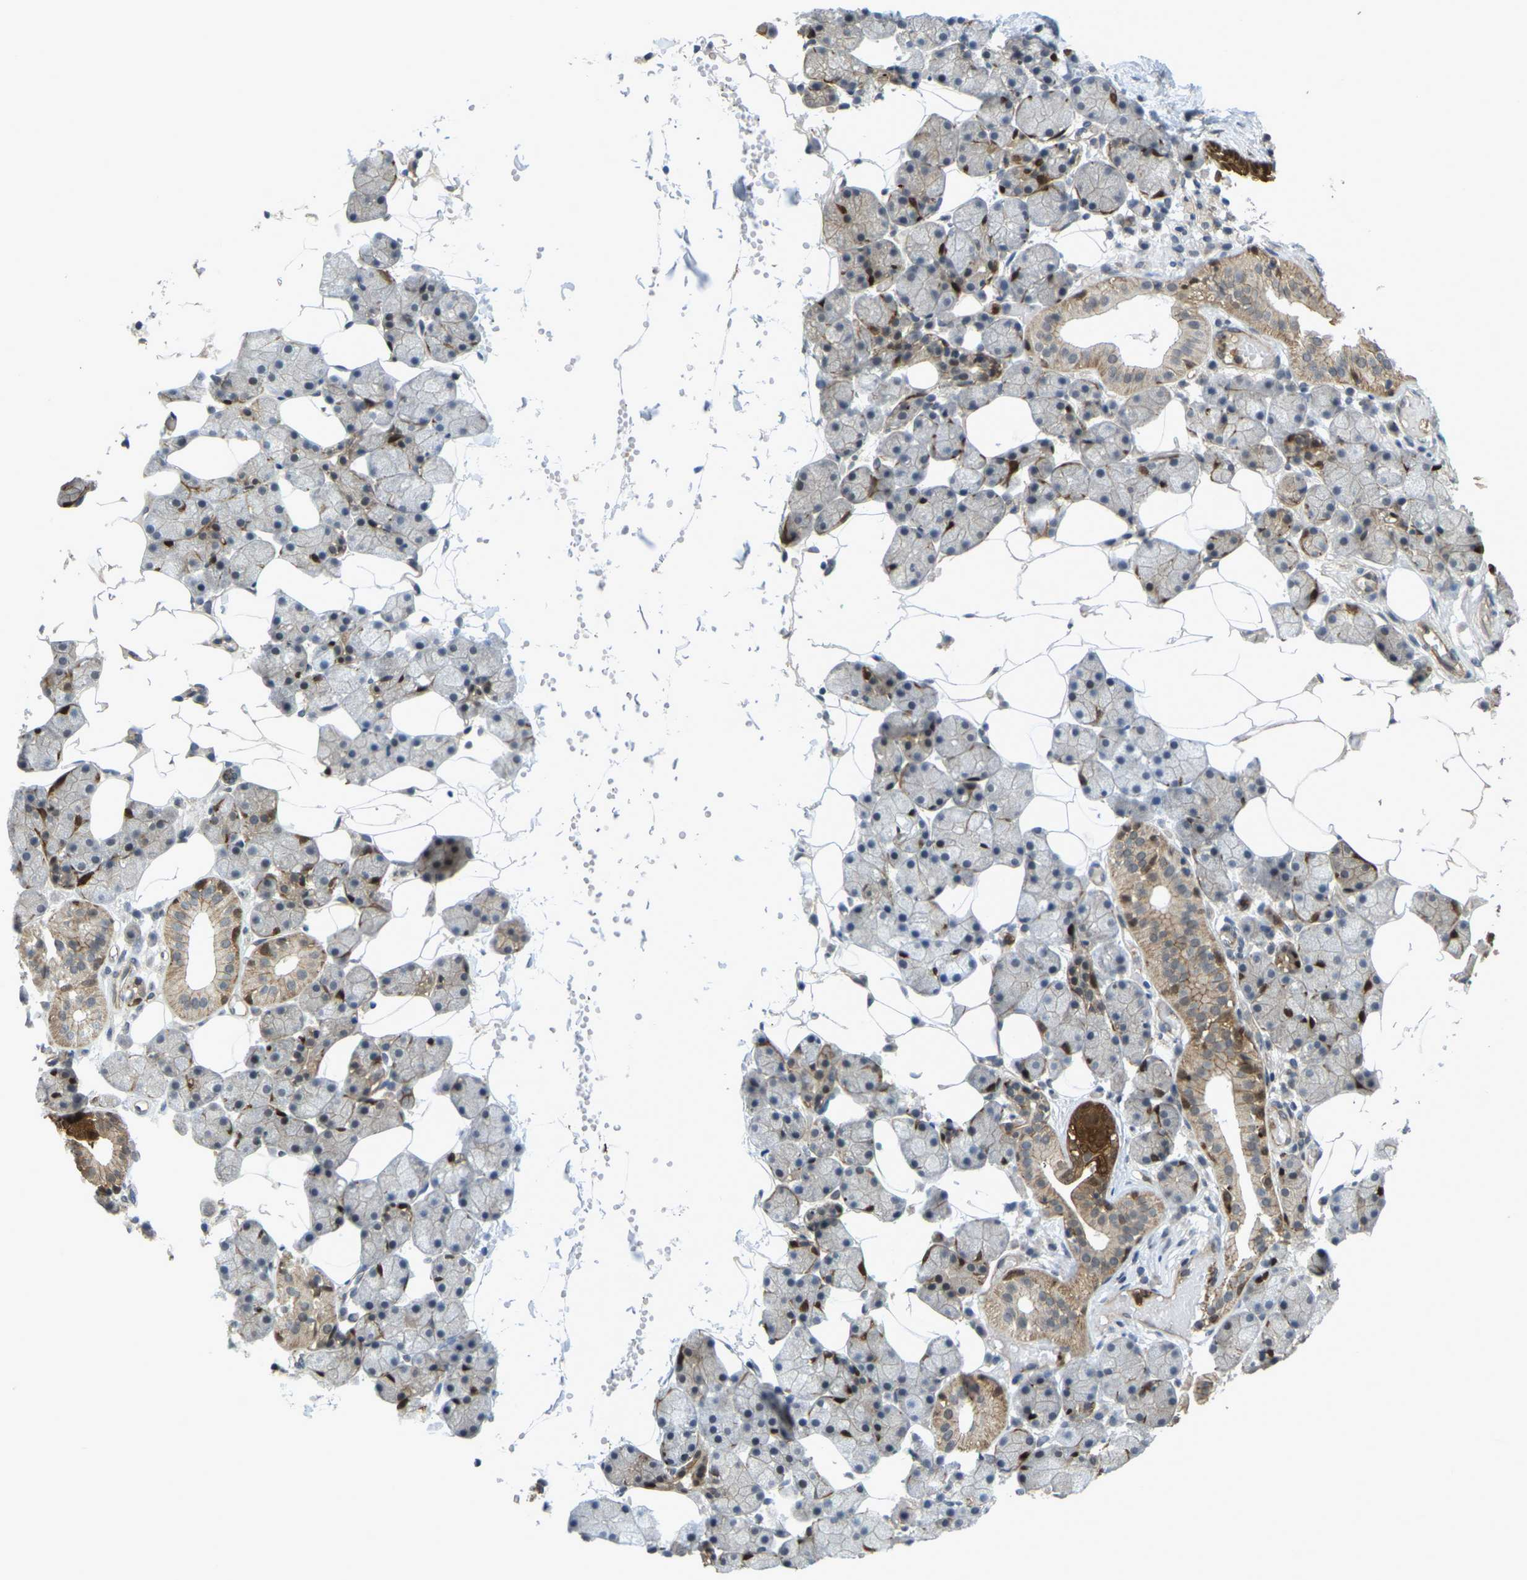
{"staining": {"intensity": "moderate", "quantity": "25%-75%", "location": "cytoplasmic/membranous"}, "tissue": "salivary gland", "cell_type": "Glandular cells", "image_type": "normal", "snomed": [{"axis": "morphology", "description": "Normal tissue, NOS"}, {"axis": "topography", "description": "Salivary gland"}], "caption": "Immunohistochemistry (IHC) micrograph of unremarkable salivary gland stained for a protein (brown), which exhibits medium levels of moderate cytoplasmic/membranous expression in approximately 25%-75% of glandular cells.", "gene": "SERPINB5", "patient": {"sex": "female", "age": 33}}